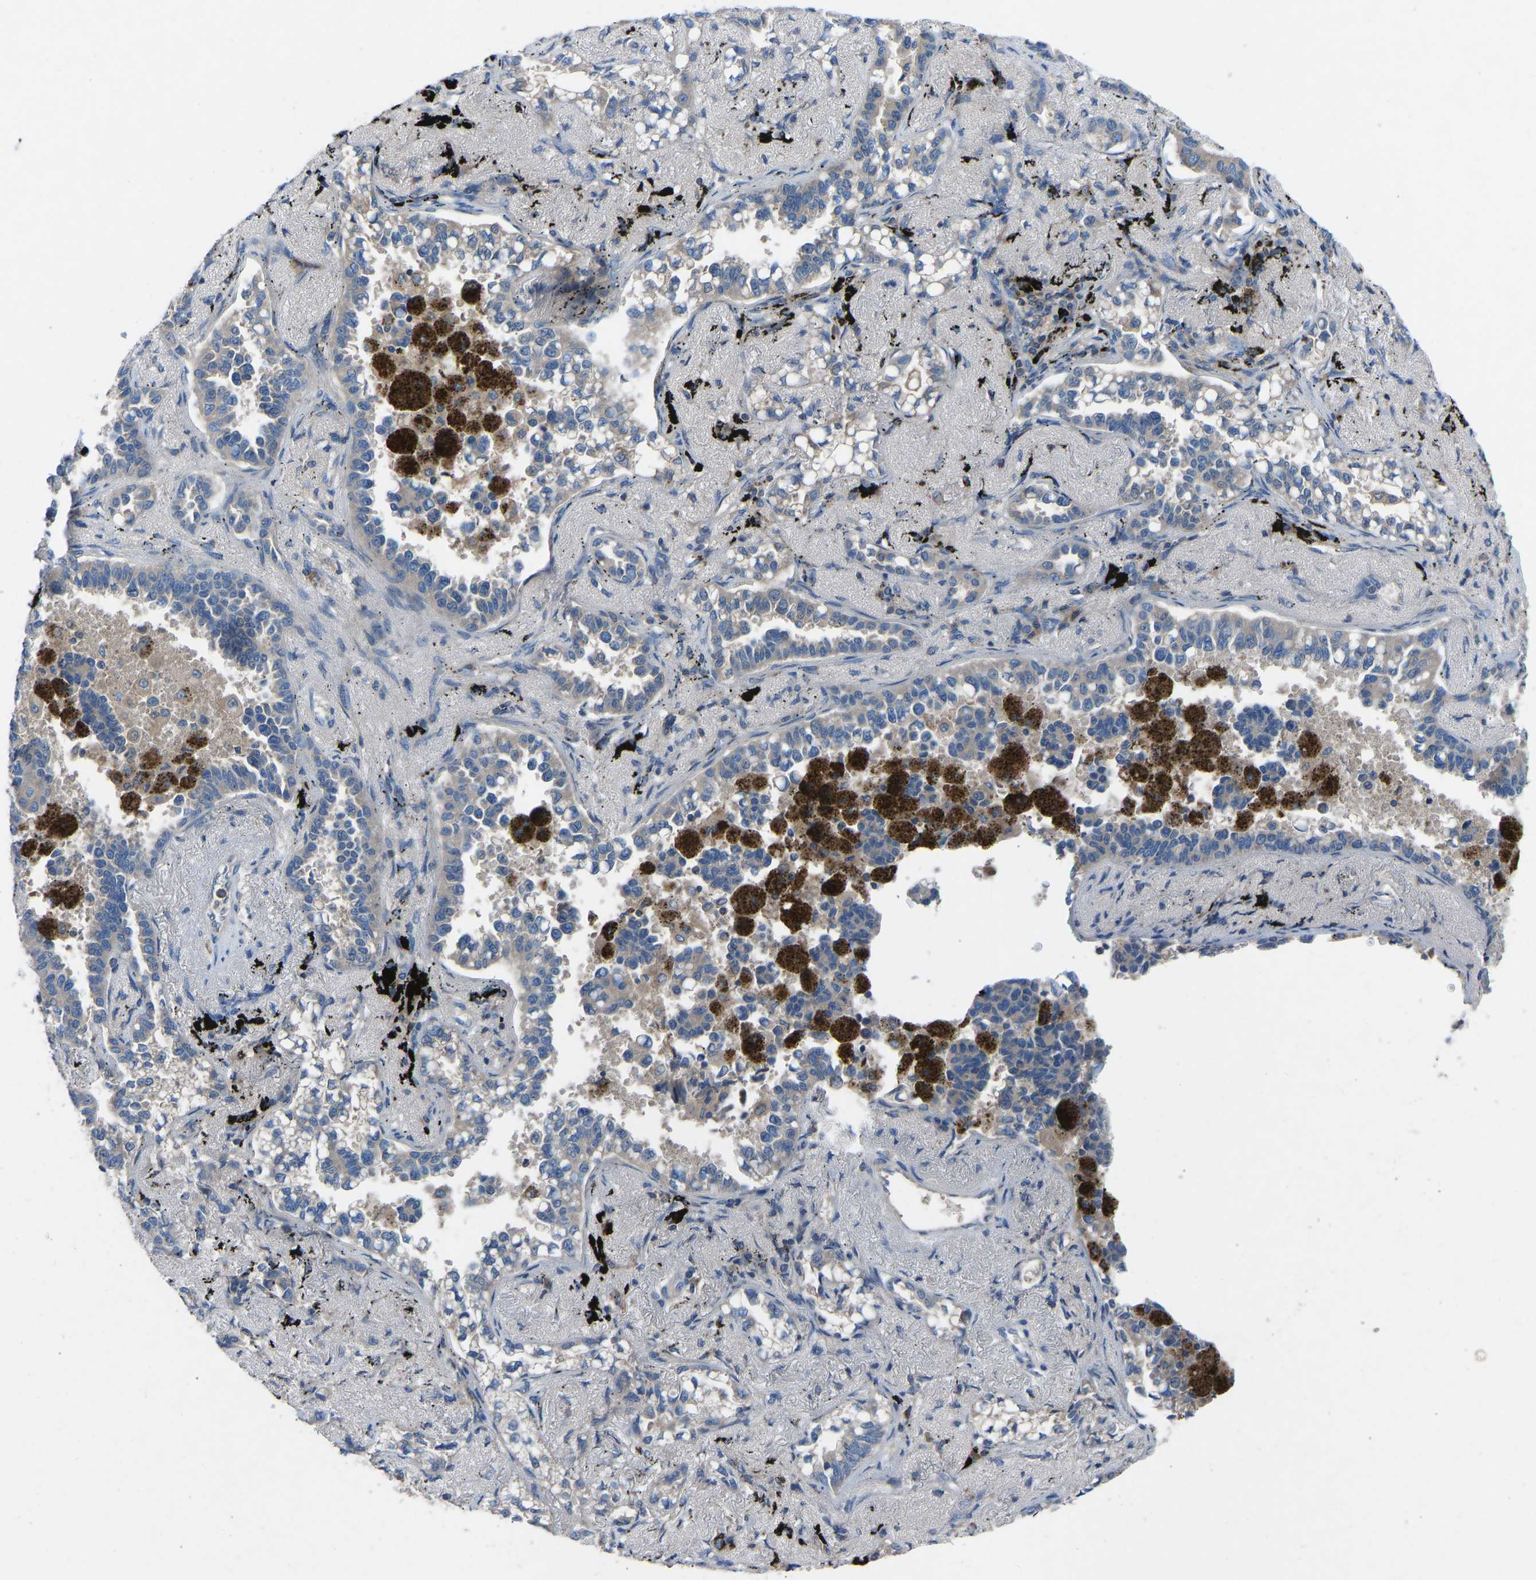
{"staining": {"intensity": "negative", "quantity": "none", "location": "none"}, "tissue": "lung cancer", "cell_type": "Tumor cells", "image_type": "cancer", "snomed": [{"axis": "morphology", "description": "Adenocarcinoma, NOS"}, {"axis": "topography", "description": "Lung"}], "caption": "A photomicrograph of lung cancer stained for a protein demonstrates no brown staining in tumor cells. (Immunohistochemistry (ihc), brightfield microscopy, high magnification).", "gene": "GRK6", "patient": {"sex": "male", "age": 59}}